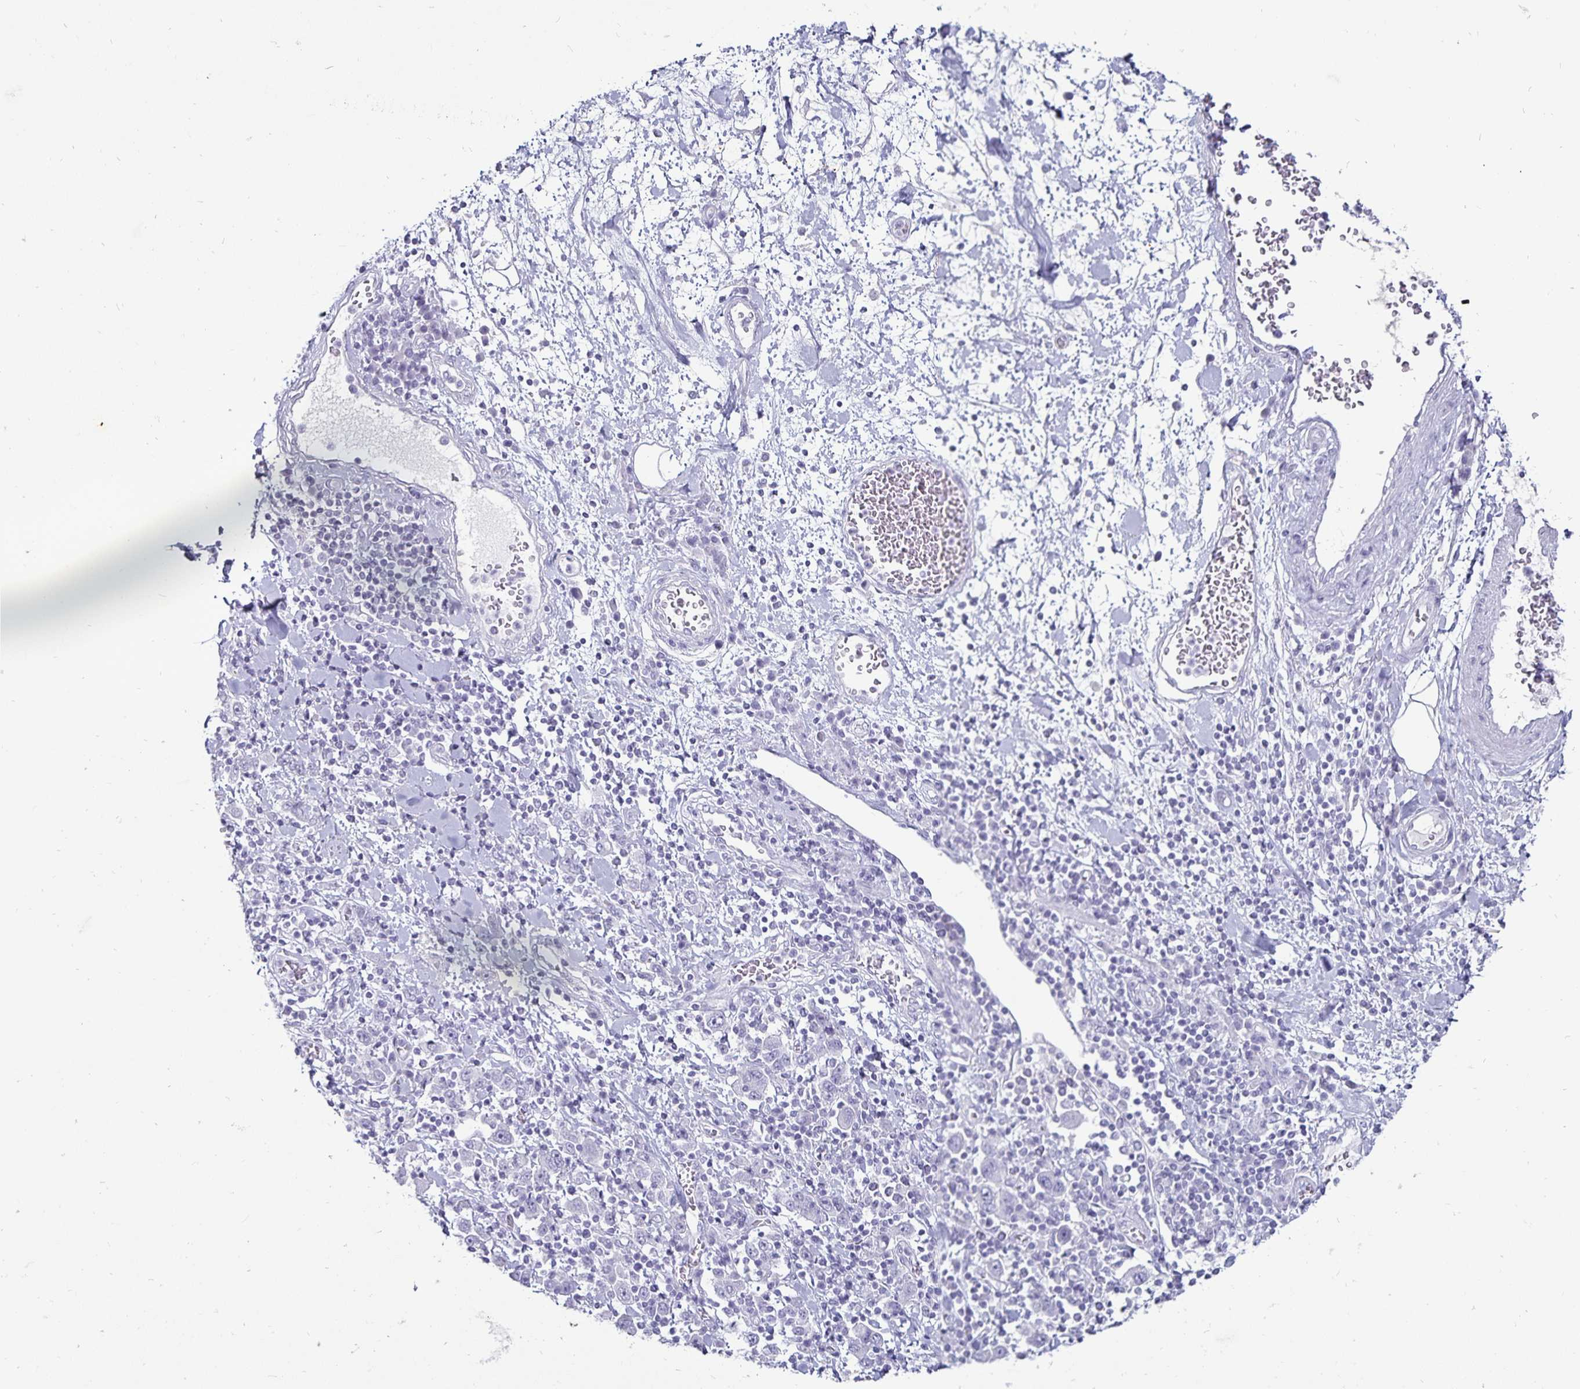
{"staining": {"intensity": "negative", "quantity": "none", "location": "none"}, "tissue": "stomach cancer", "cell_type": "Tumor cells", "image_type": "cancer", "snomed": [{"axis": "morphology", "description": "Normal tissue, NOS"}, {"axis": "morphology", "description": "Adenocarcinoma, NOS"}, {"axis": "topography", "description": "Stomach, upper"}, {"axis": "topography", "description": "Stomach"}], "caption": "Immunohistochemistry (IHC) of human stomach cancer exhibits no positivity in tumor cells.", "gene": "DEFA6", "patient": {"sex": "male", "age": 59}}